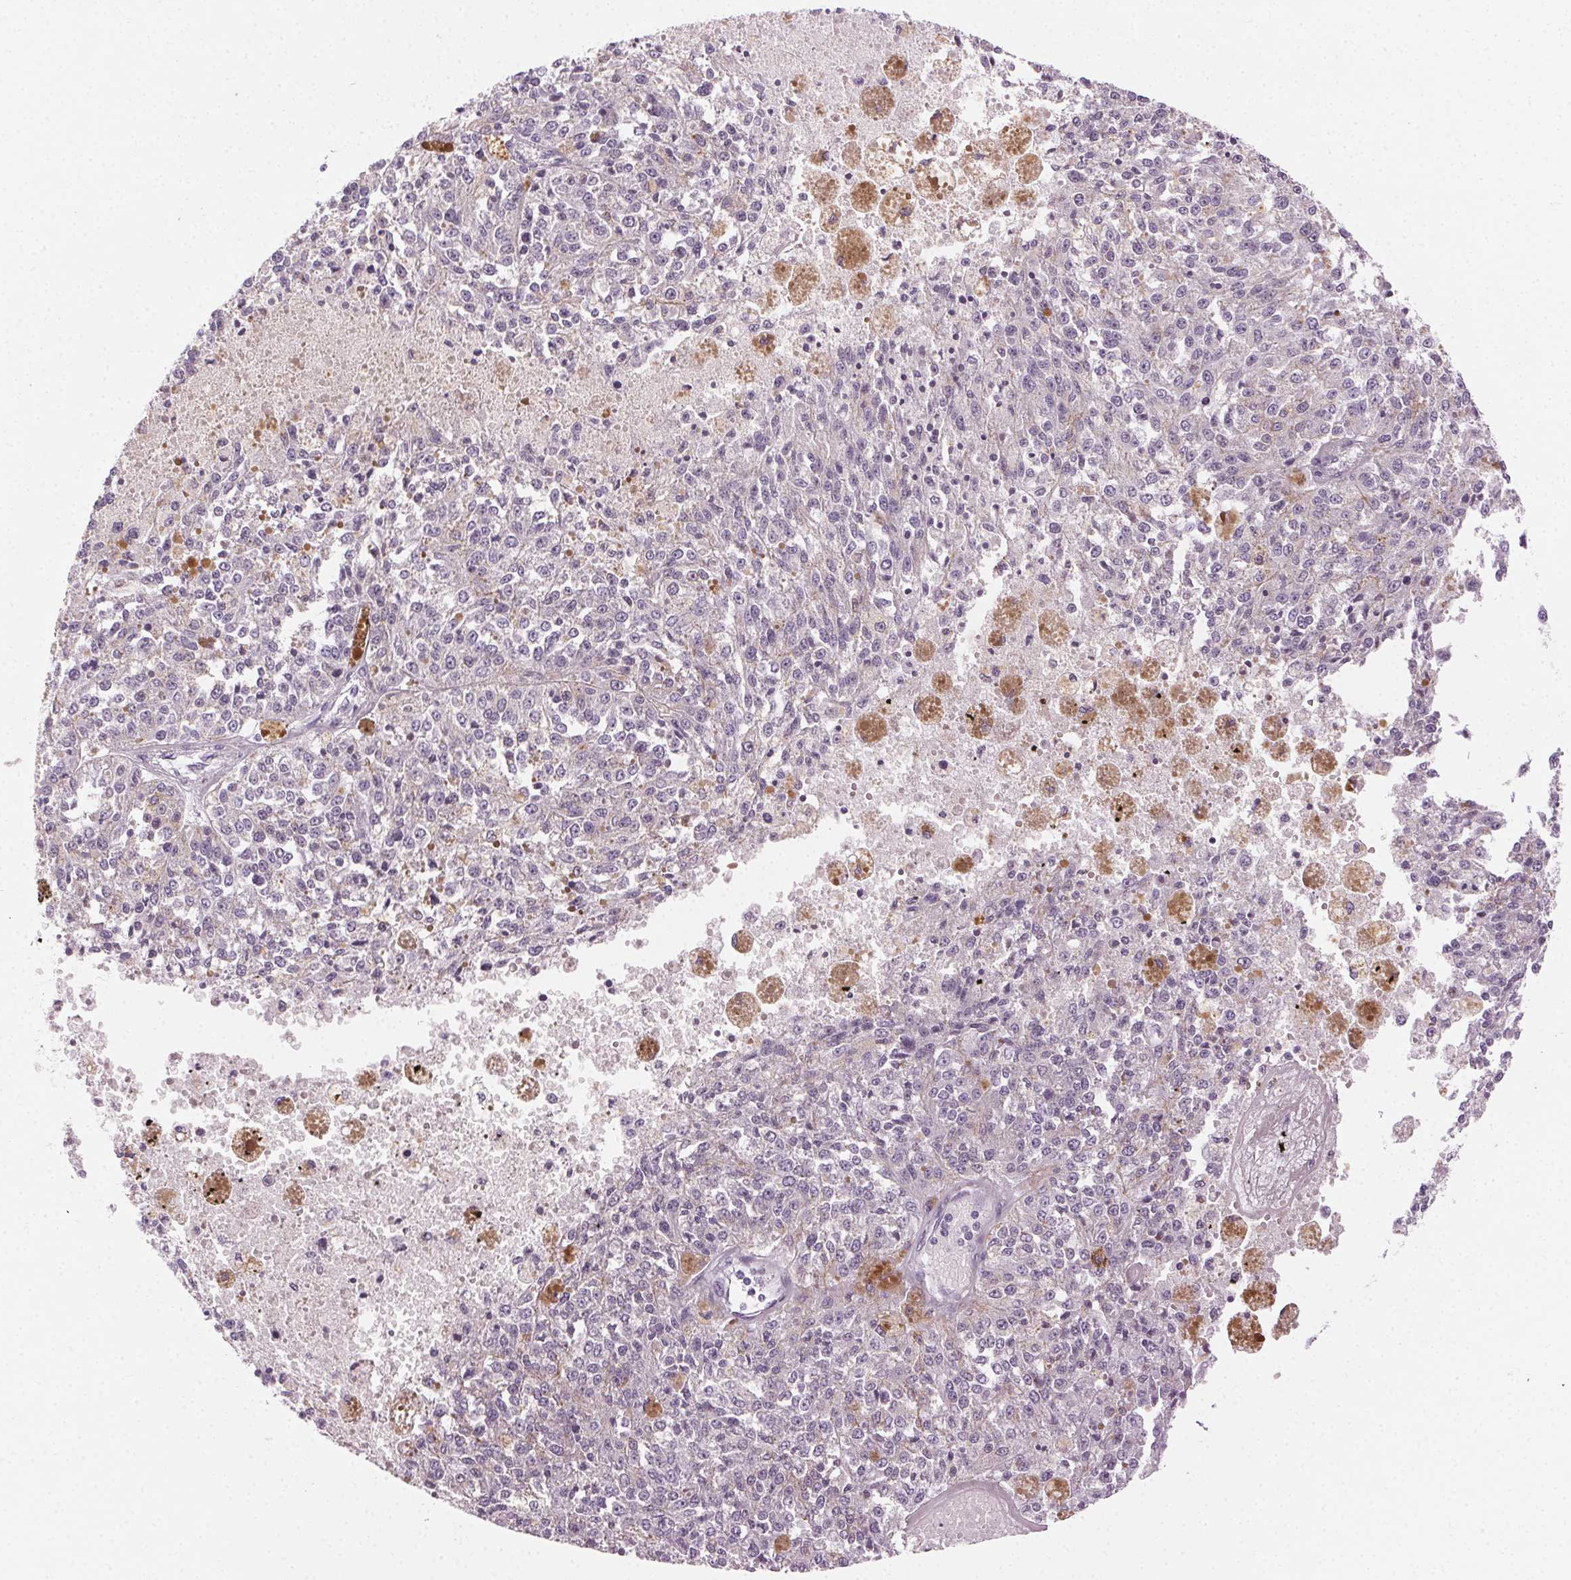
{"staining": {"intensity": "negative", "quantity": "none", "location": "none"}, "tissue": "melanoma", "cell_type": "Tumor cells", "image_type": "cancer", "snomed": [{"axis": "morphology", "description": "Malignant melanoma, Metastatic site"}, {"axis": "topography", "description": "Lymph node"}], "caption": "There is no significant expression in tumor cells of malignant melanoma (metastatic site).", "gene": "AIF1L", "patient": {"sex": "female", "age": 64}}